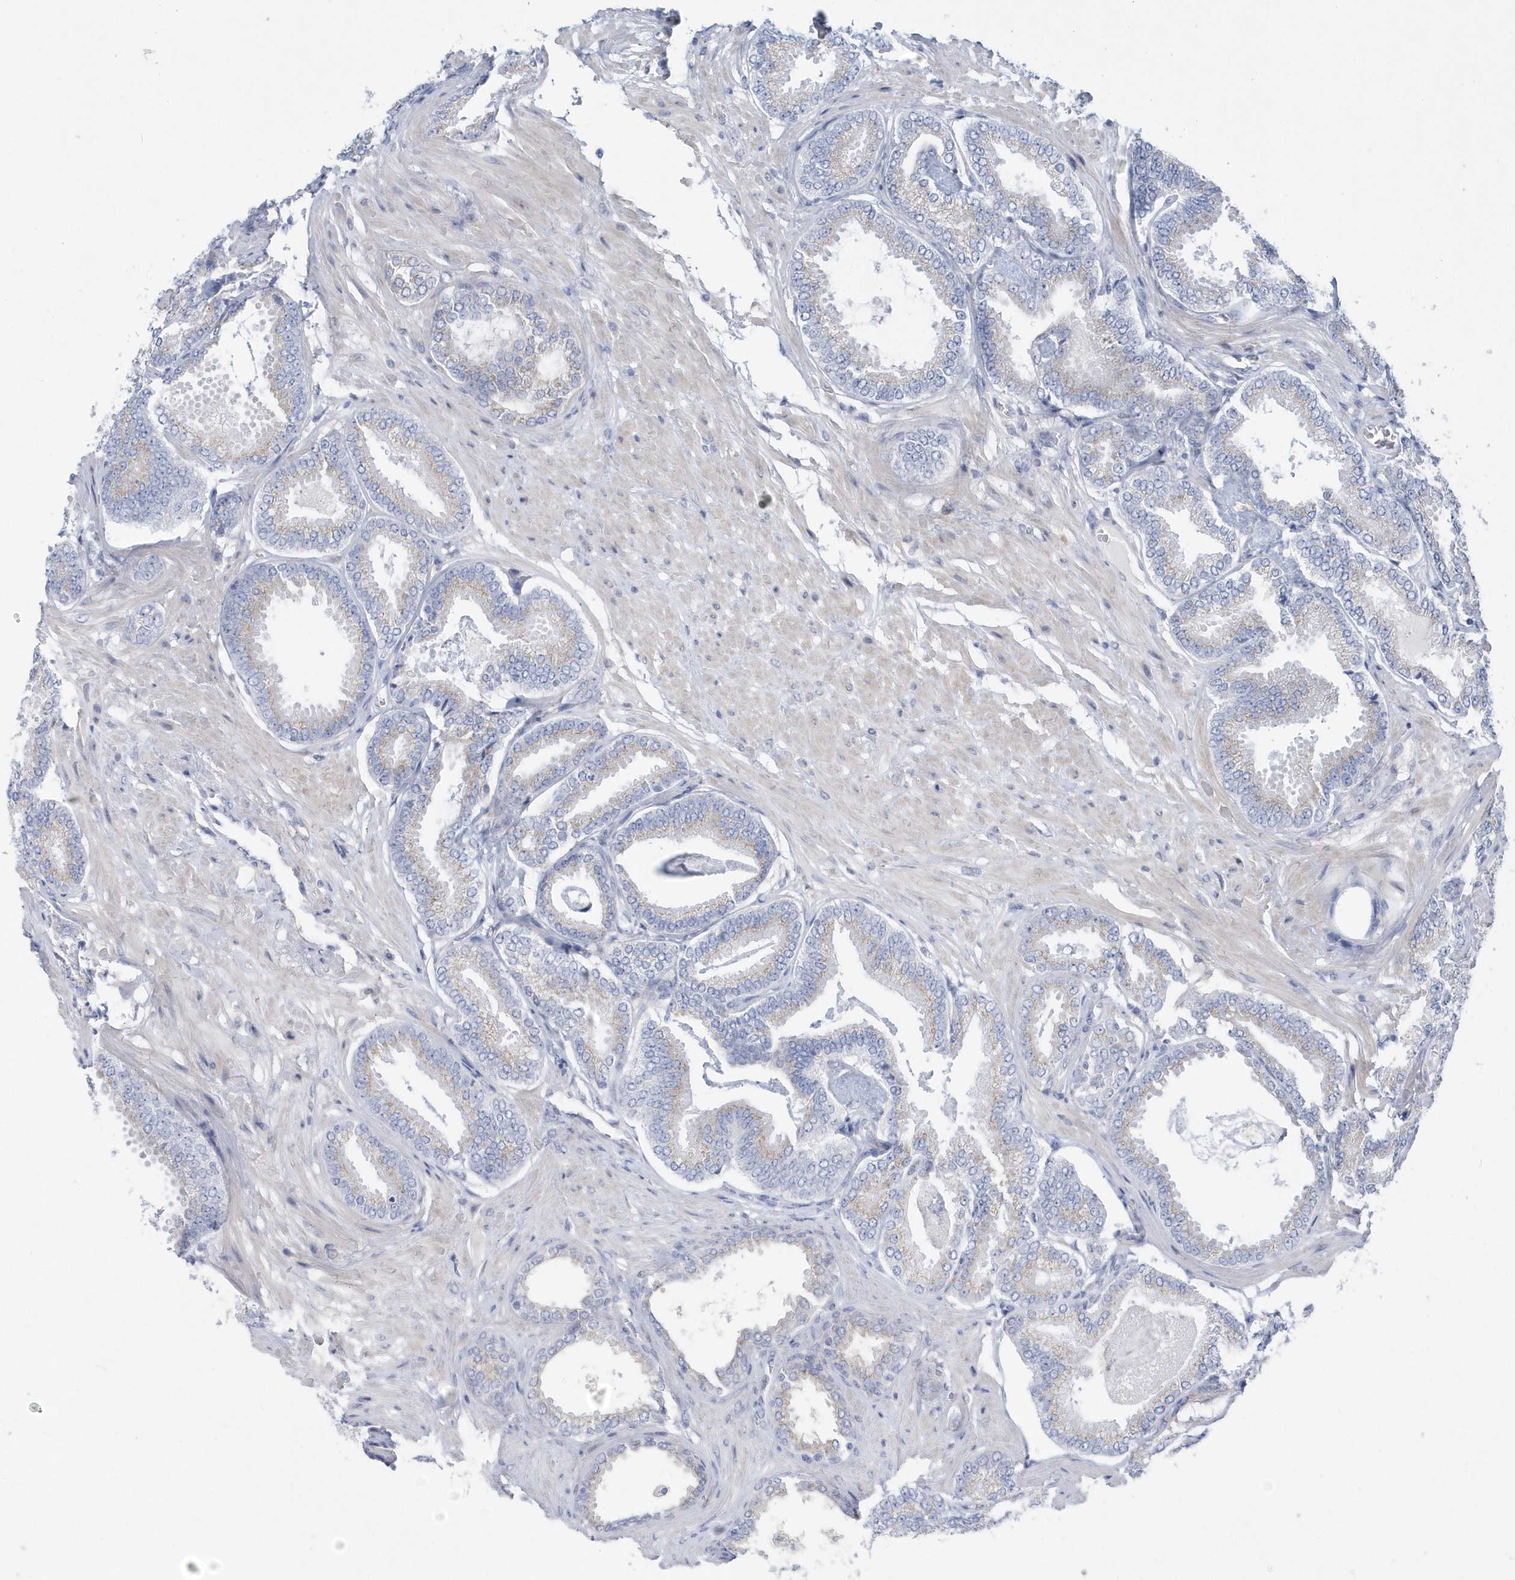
{"staining": {"intensity": "weak", "quantity": "25%-75%", "location": "cytoplasmic/membranous"}, "tissue": "prostate cancer", "cell_type": "Tumor cells", "image_type": "cancer", "snomed": [{"axis": "morphology", "description": "Adenocarcinoma, Low grade"}, {"axis": "topography", "description": "Prostate"}], "caption": "Tumor cells display low levels of weak cytoplasmic/membranous staining in approximately 25%-75% of cells in low-grade adenocarcinoma (prostate).", "gene": "SPATA18", "patient": {"sex": "male", "age": 71}}